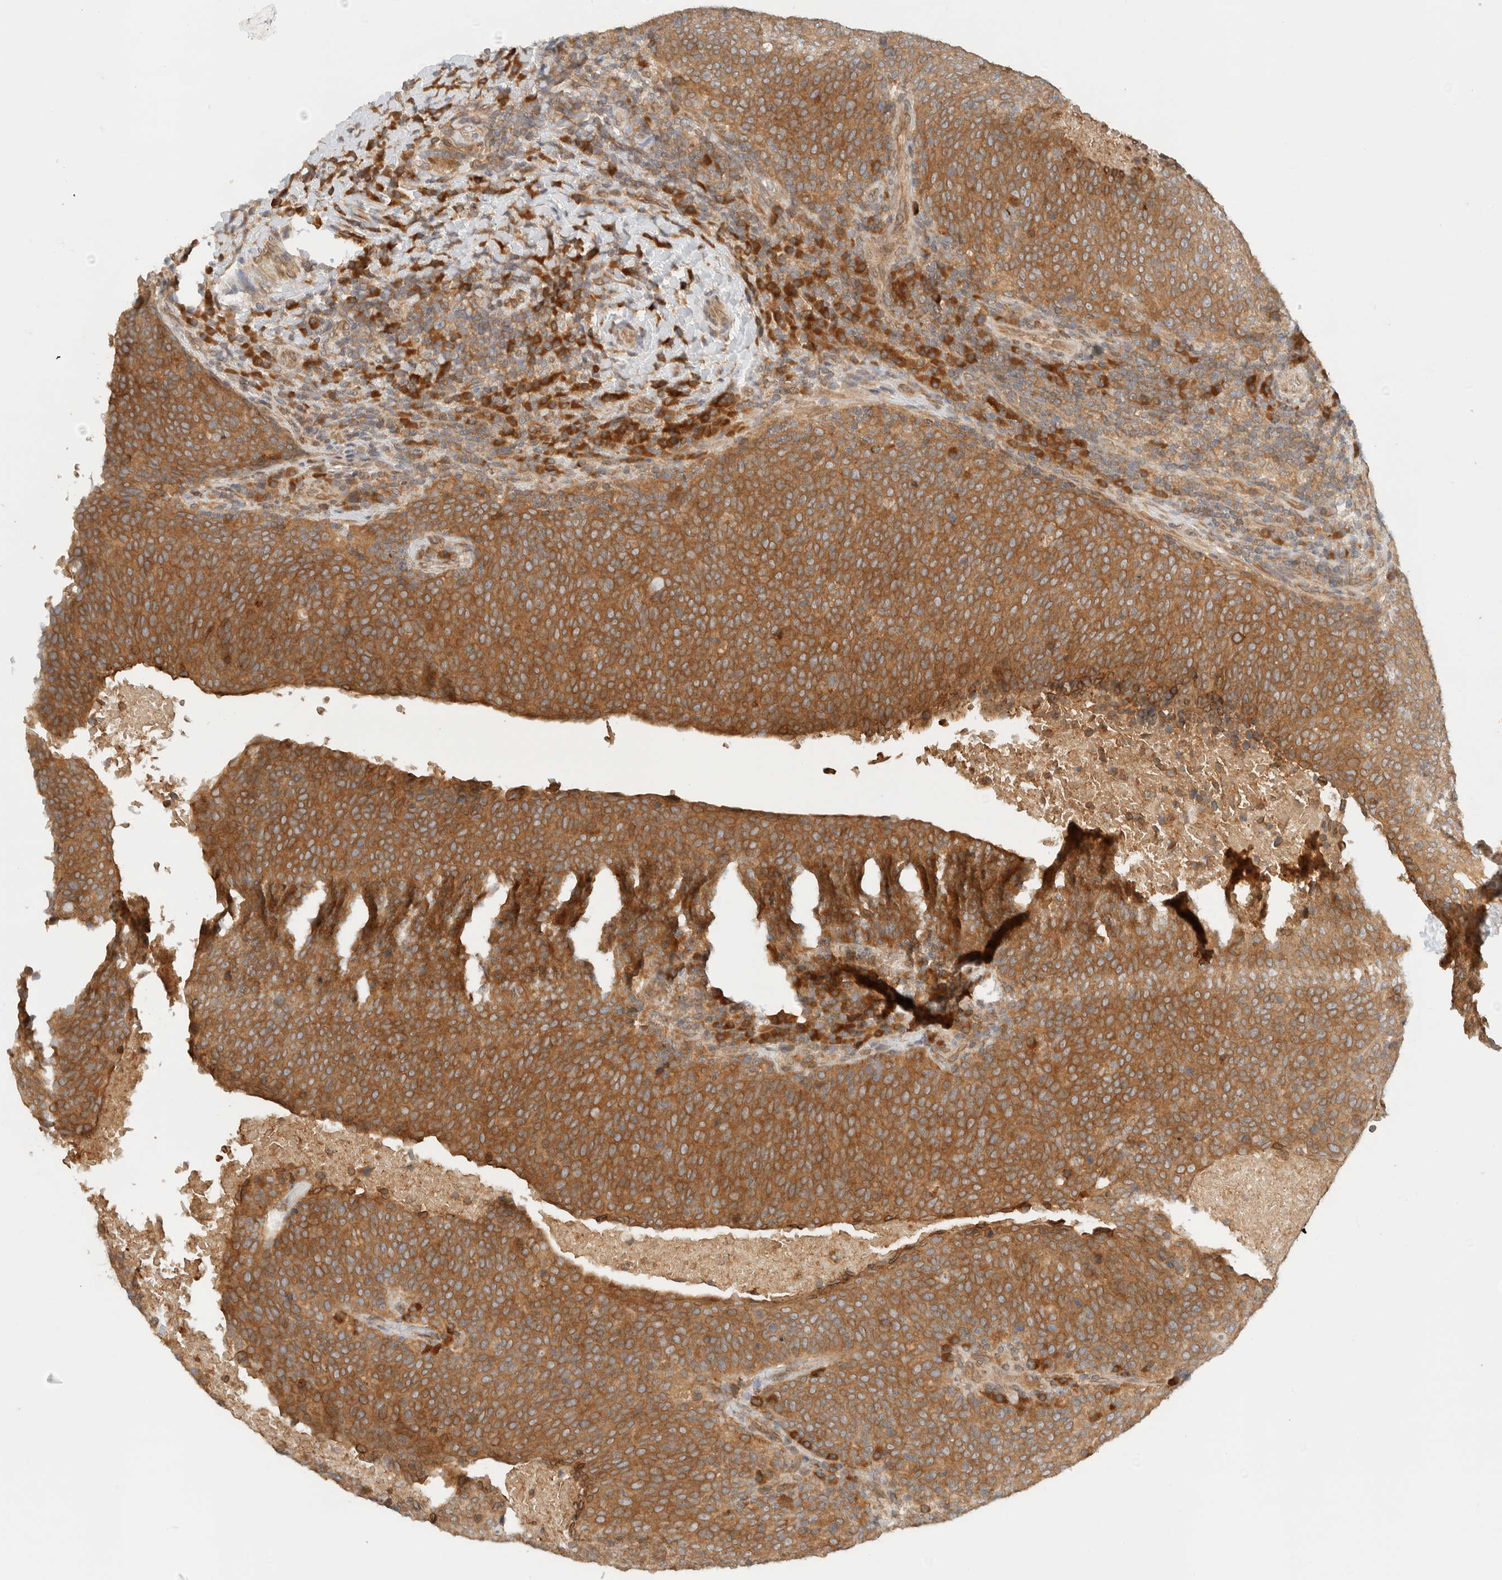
{"staining": {"intensity": "moderate", "quantity": ">75%", "location": "cytoplasmic/membranous"}, "tissue": "head and neck cancer", "cell_type": "Tumor cells", "image_type": "cancer", "snomed": [{"axis": "morphology", "description": "Squamous cell carcinoma, NOS"}, {"axis": "morphology", "description": "Squamous cell carcinoma, metastatic, NOS"}, {"axis": "topography", "description": "Lymph node"}, {"axis": "topography", "description": "Head-Neck"}], "caption": "A histopathology image showing moderate cytoplasmic/membranous positivity in about >75% of tumor cells in head and neck cancer, as visualized by brown immunohistochemical staining.", "gene": "ARFGEF2", "patient": {"sex": "male", "age": 62}}